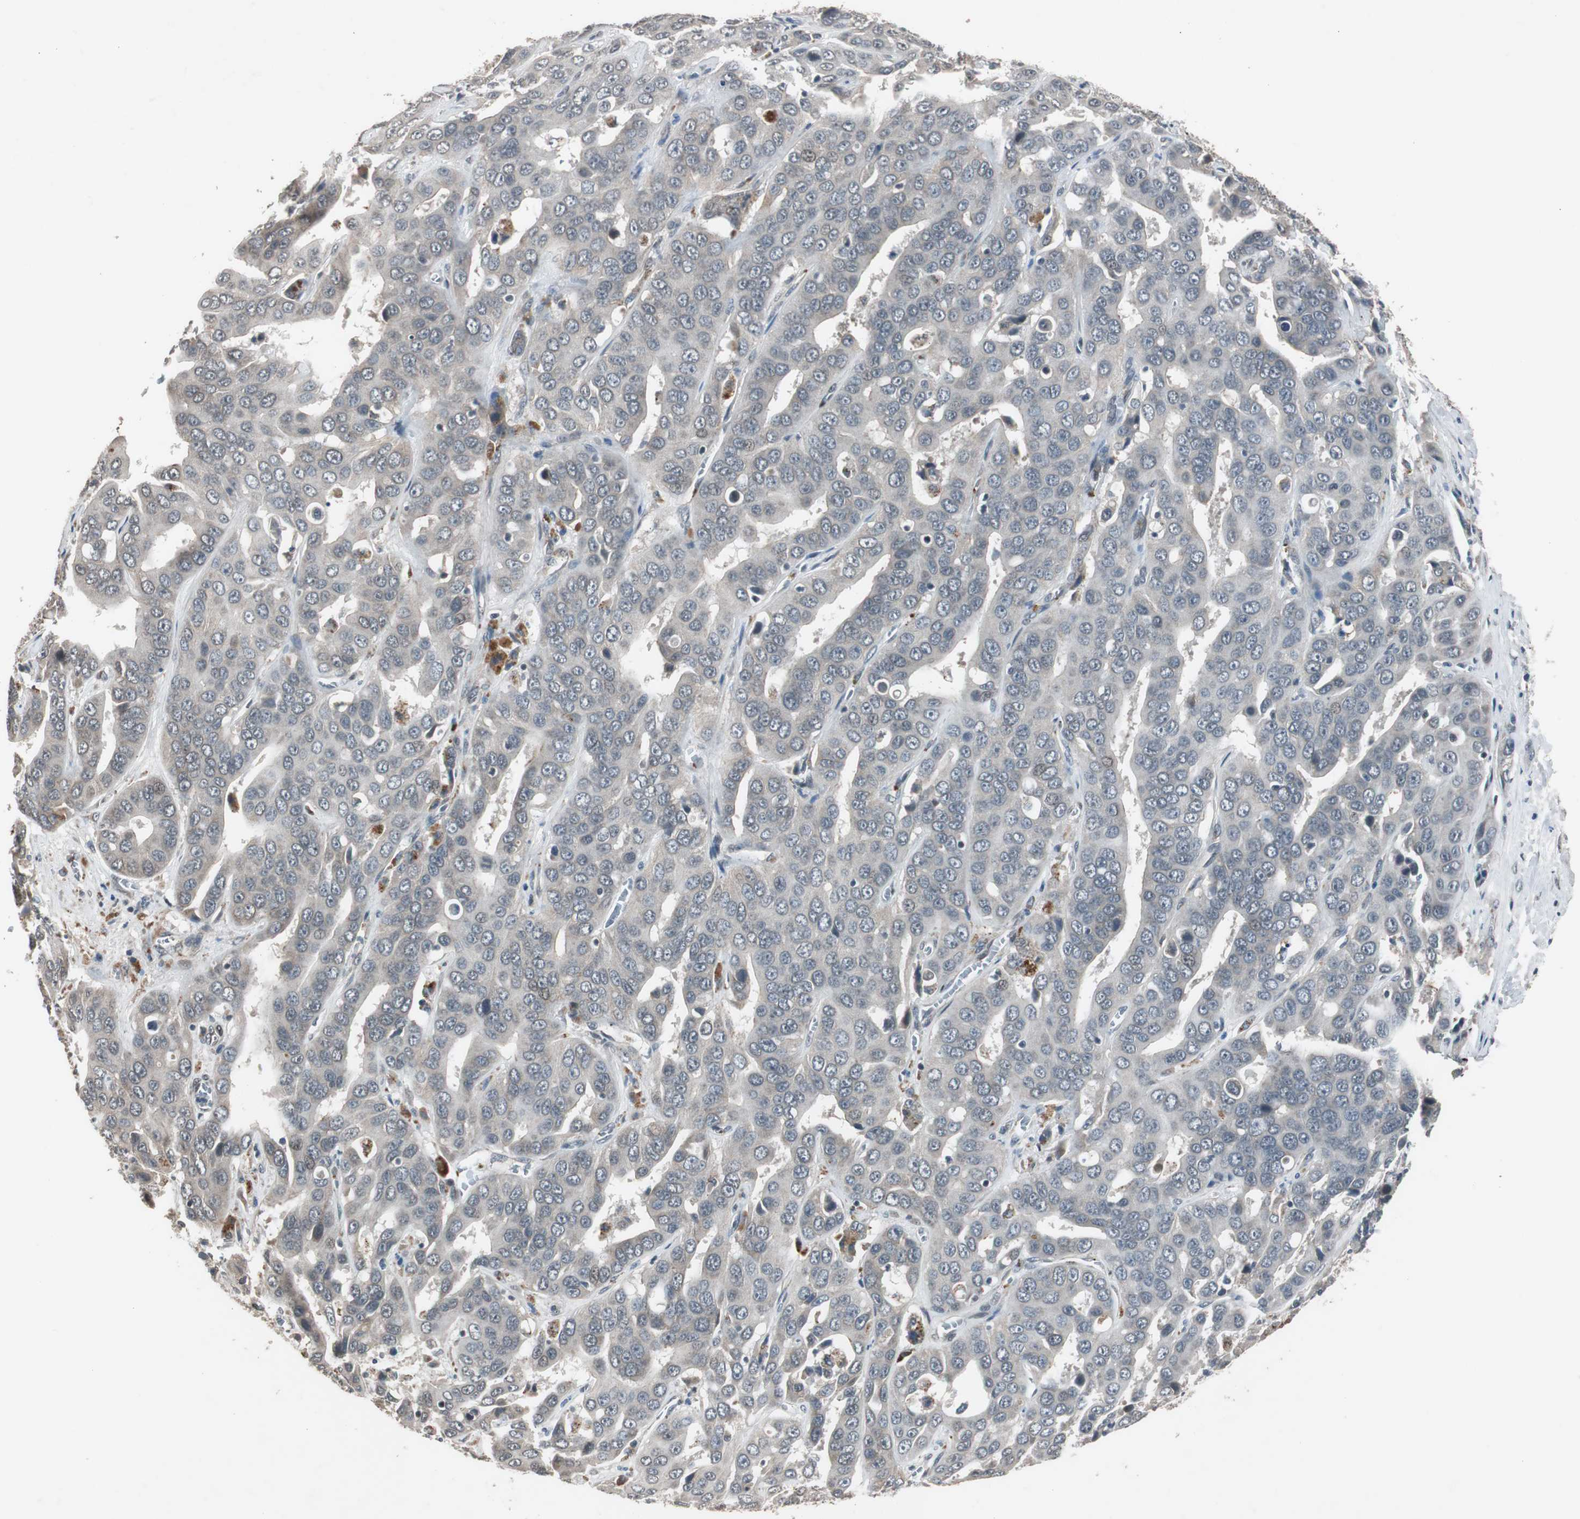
{"staining": {"intensity": "negative", "quantity": "none", "location": "none"}, "tissue": "liver cancer", "cell_type": "Tumor cells", "image_type": "cancer", "snomed": [{"axis": "morphology", "description": "Cholangiocarcinoma"}, {"axis": "topography", "description": "Liver"}], "caption": "A photomicrograph of human cholangiocarcinoma (liver) is negative for staining in tumor cells.", "gene": "BOLA1", "patient": {"sex": "female", "age": 52}}